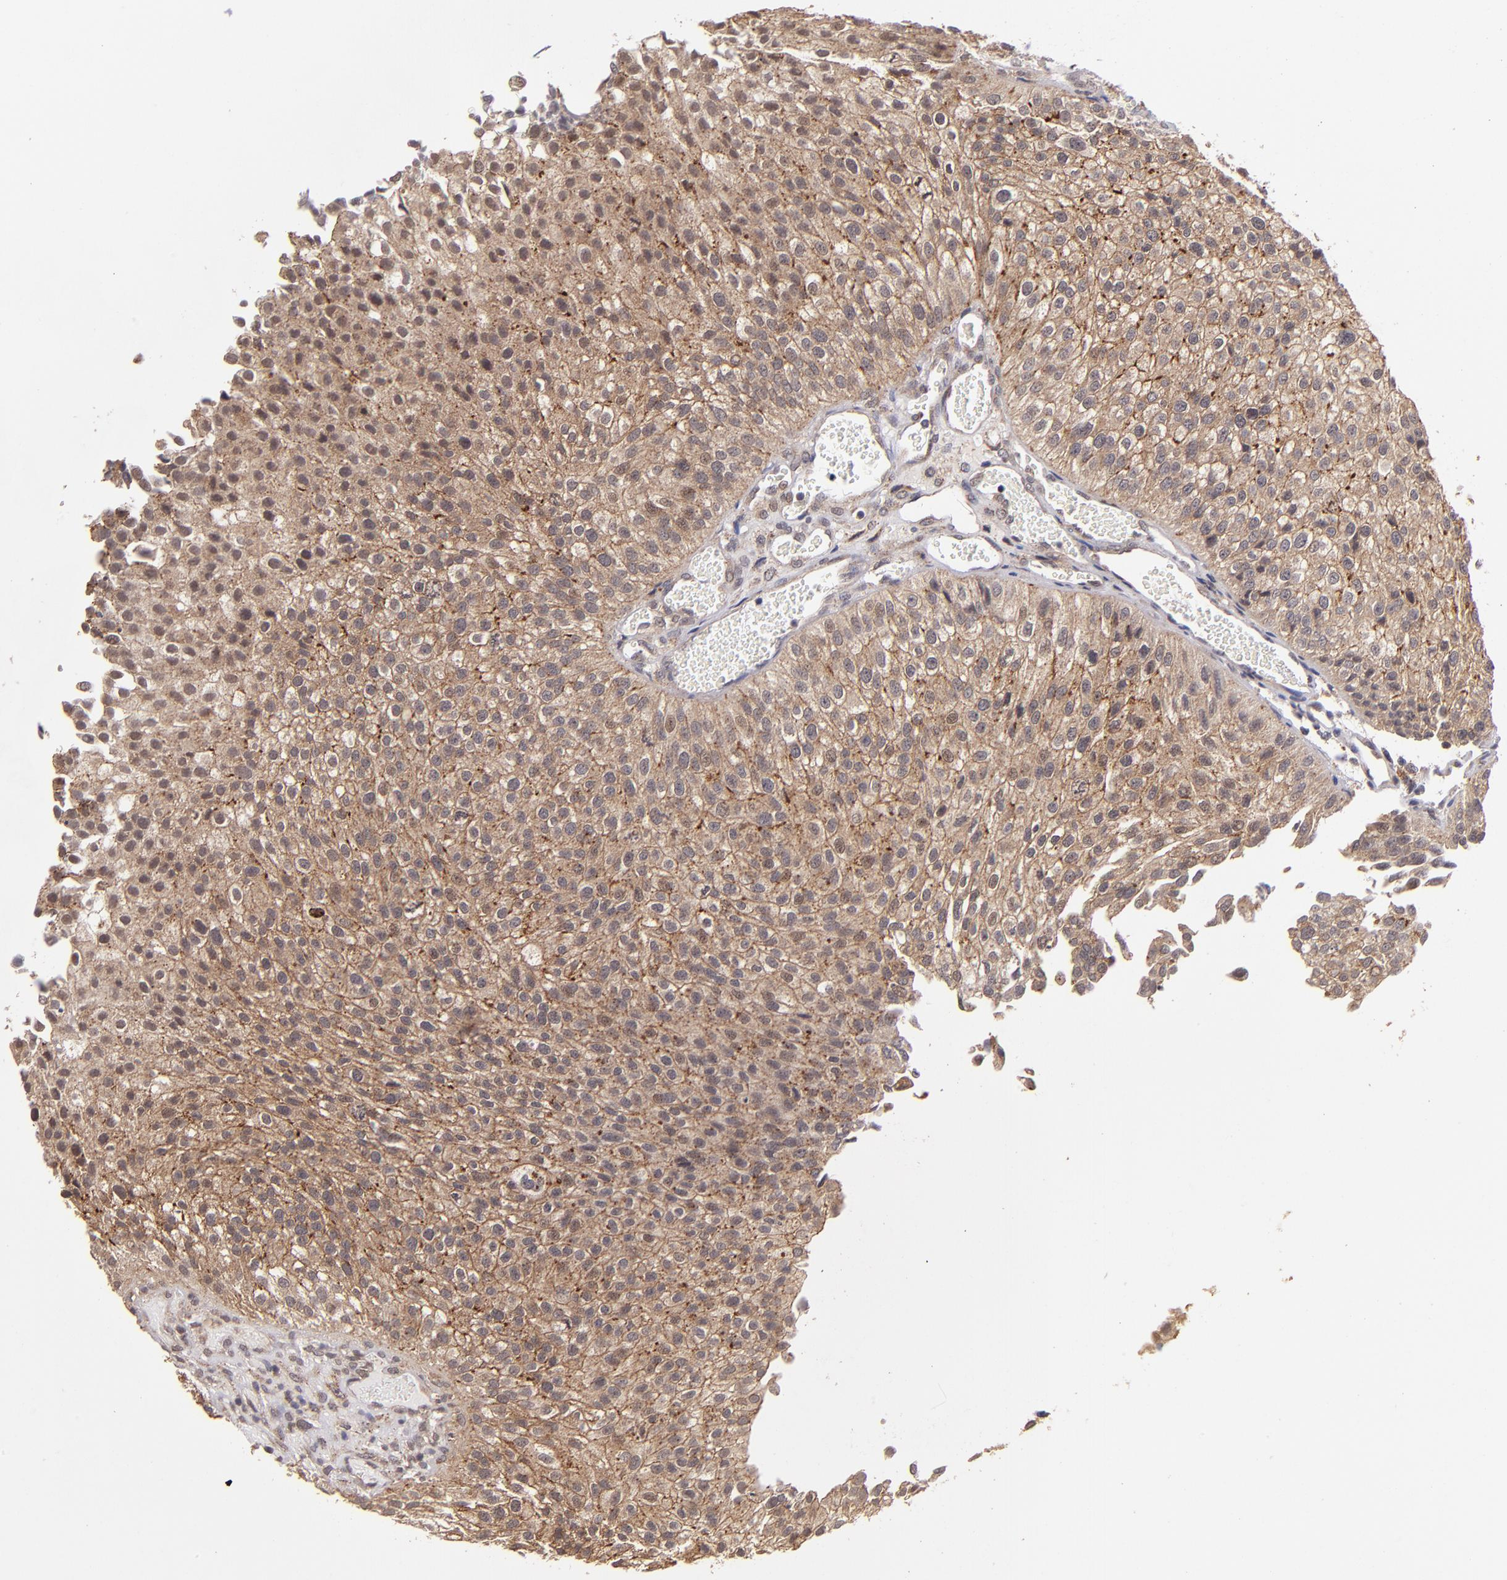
{"staining": {"intensity": "moderate", "quantity": "25%-75%", "location": "cytoplasmic/membranous"}, "tissue": "urothelial cancer", "cell_type": "Tumor cells", "image_type": "cancer", "snomed": [{"axis": "morphology", "description": "Urothelial carcinoma, Low grade"}, {"axis": "topography", "description": "Urinary bladder"}], "caption": "DAB immunohistochemical staining of urothelial cancer reveals moderate cytoplasmic/membranous protein positivity in about 25%-75% of tumor cells. The protein of interest is shown in brown color, while the nuclei are stained blue.", "gene": "ZFYVE1", "patient": {"sex": "female", "age": 89}}